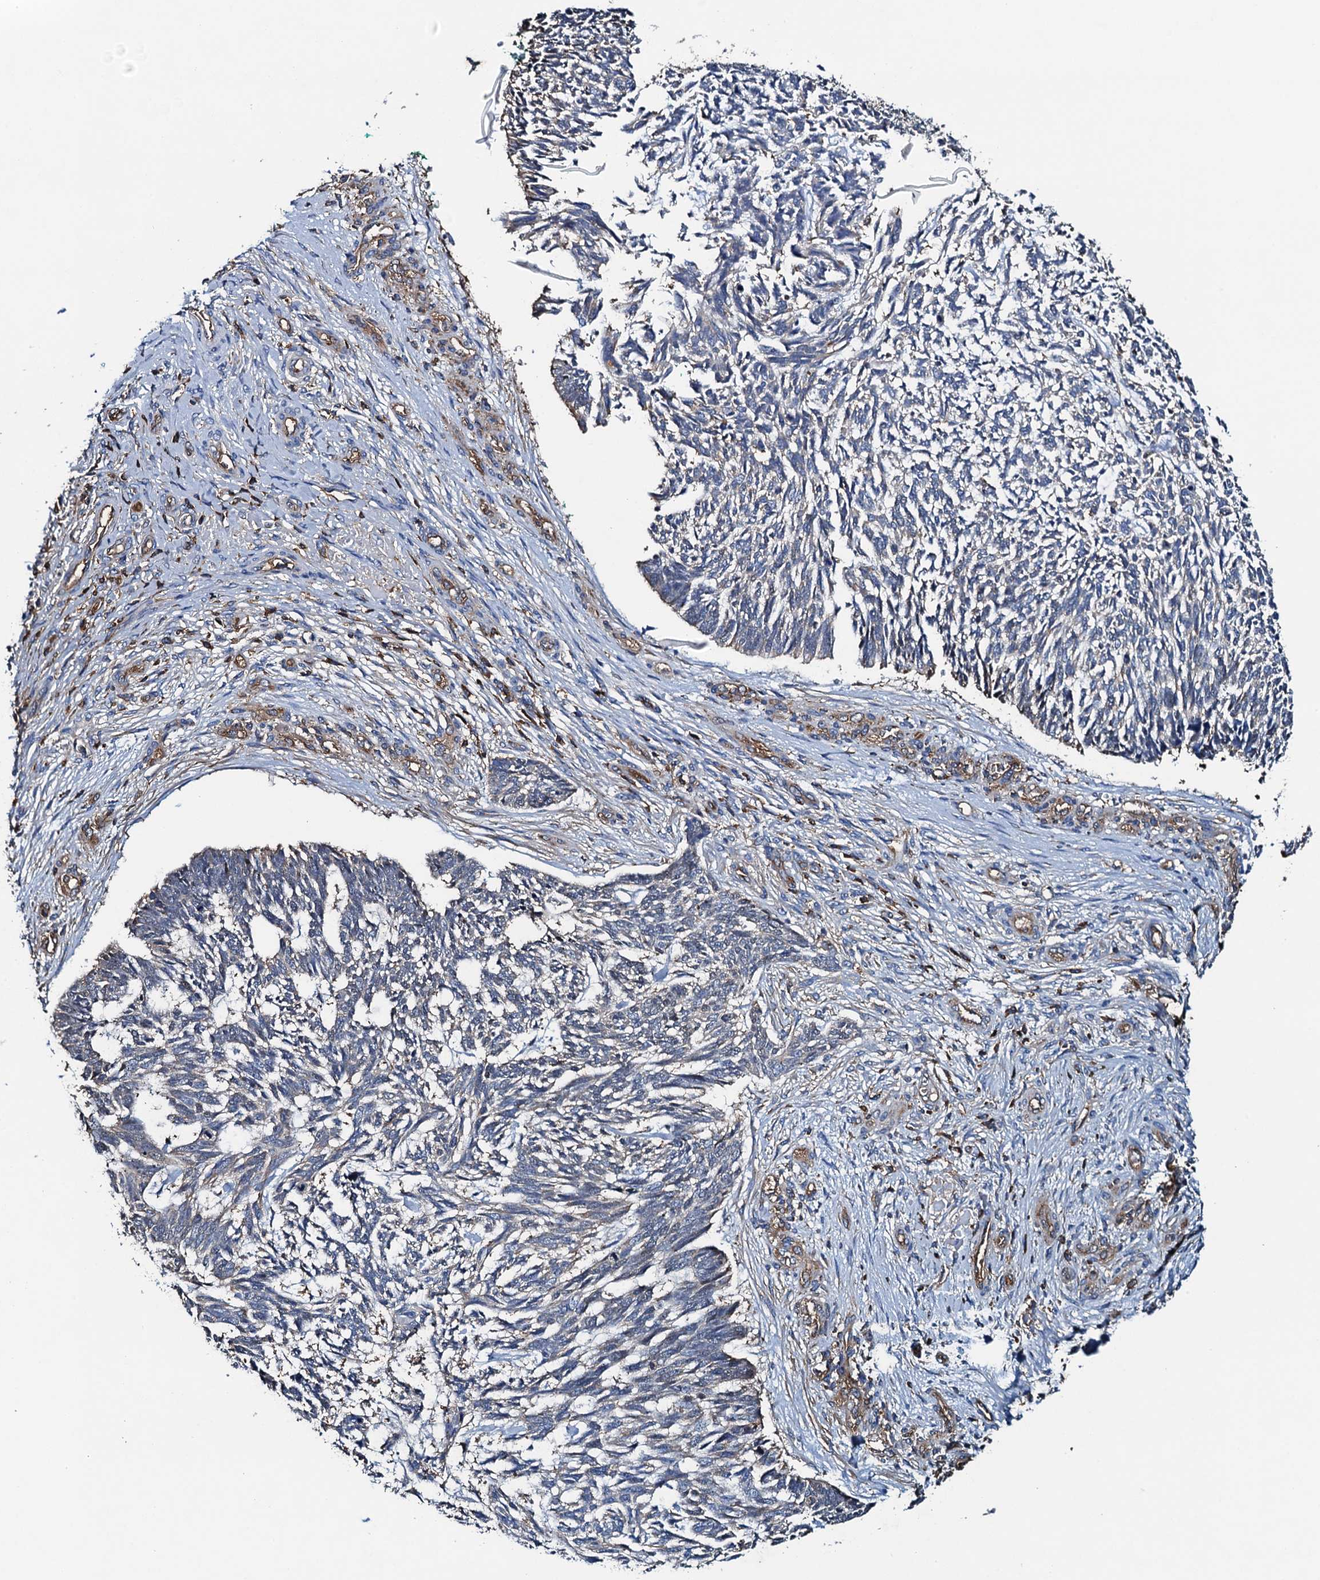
{"staining": {"intensity": "weak", "quantity": "<25%", "location": "cytoplasmic/membranous"}, "tissue": "skin cancer", "cell_type": "Tumor cells", "image_type": "cancer", "snomed": [{"axis": "morphology", "description": "Basal cell carcinoma"}, {"axis": "topography", "description": "Skin"}], "caption": "High magnification brightfield microscopy of skin cancer (basal cell carcinoma) stained with DAB (3,3'-diaminobenzidine) (brown) and counterstained with hematoxylin (blue): tumor cells show no significant expression.", "gene": "MS4A4E", "patient": {"sex": "male", "age": 88}}